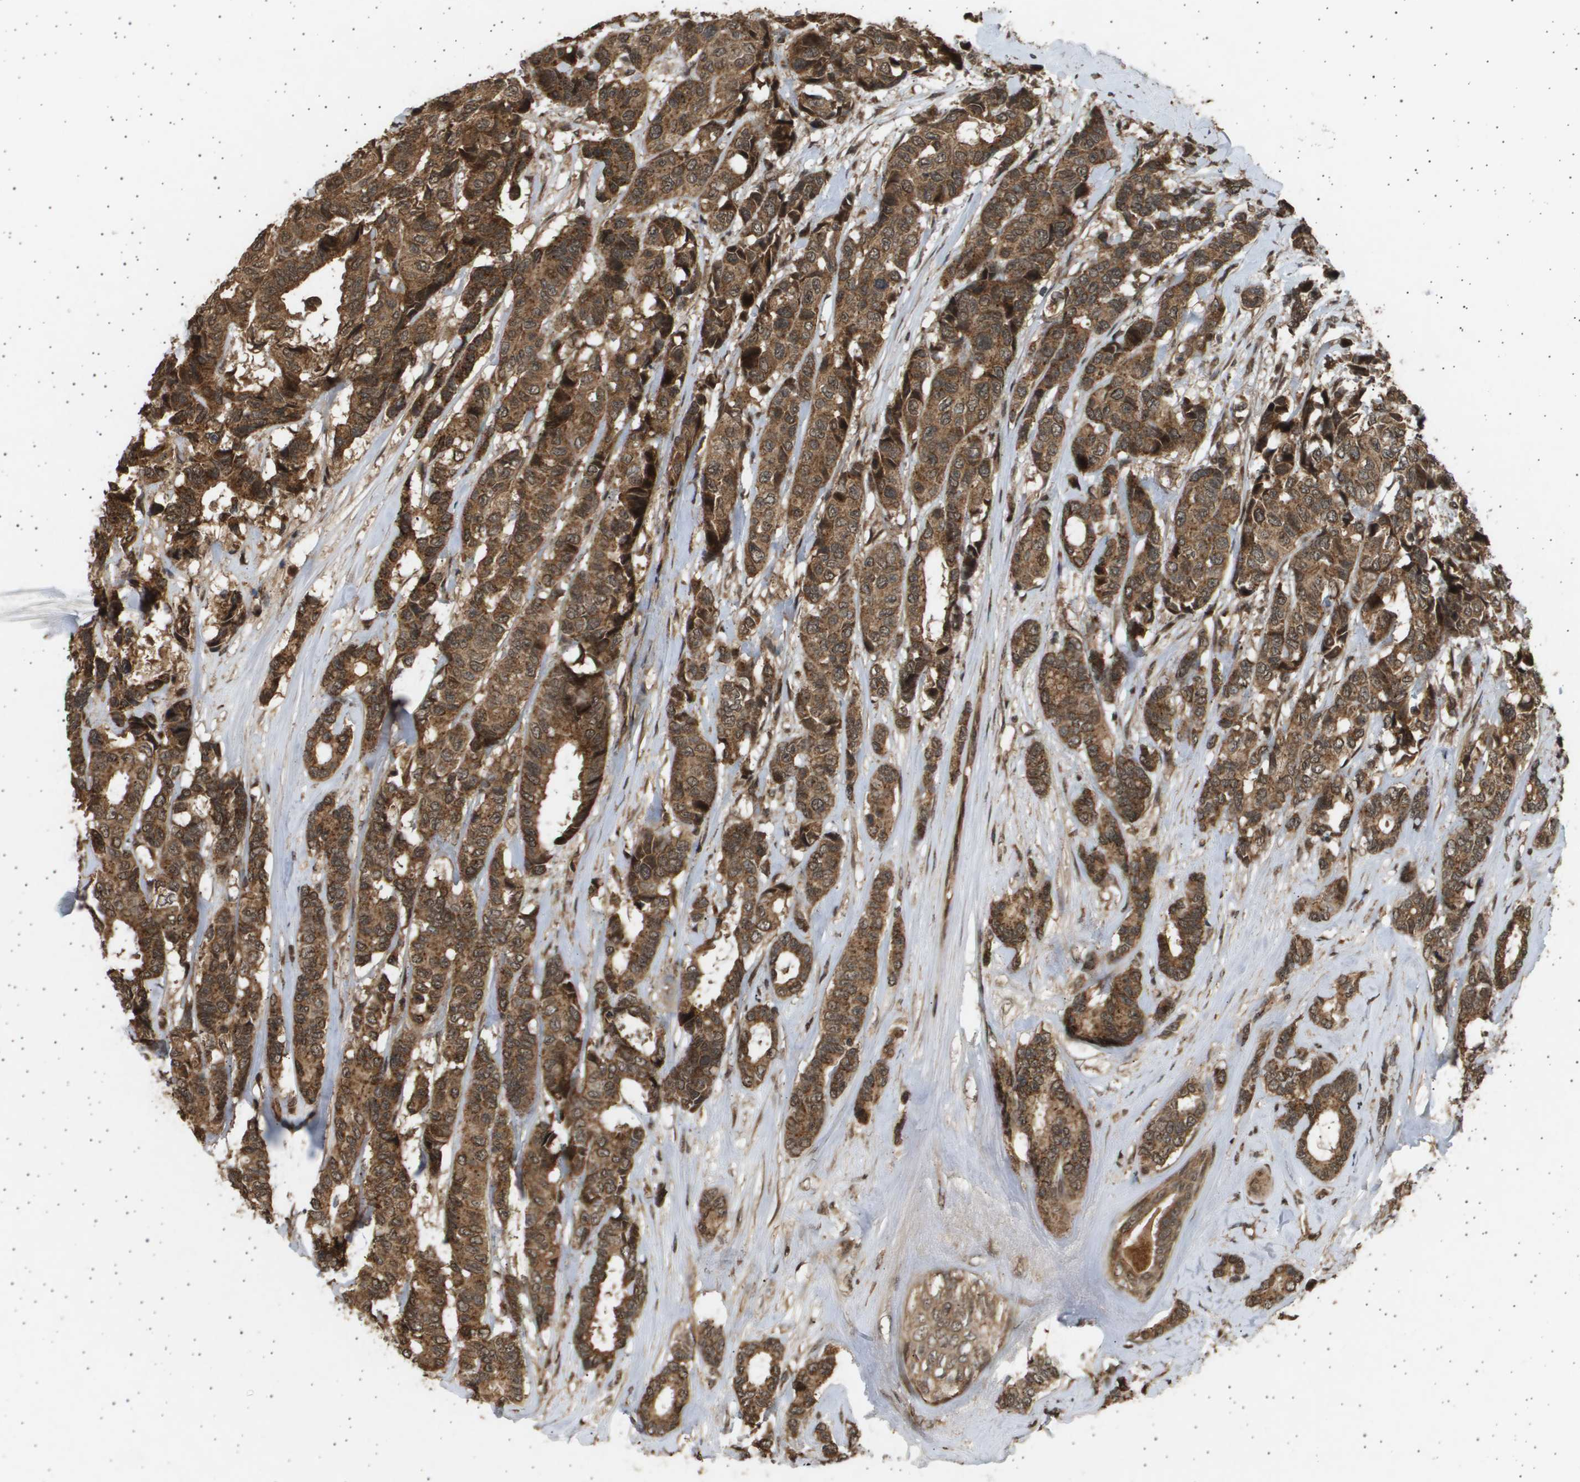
{"staining": {"intensity": "moderate", "quantity": ">75%", "location": "cytoplasmic/membranous,nuclear"}, "tissue": "breast cancer", "cell_type": "Tumor cells", "image_type": "cancer", "snomed": [{"axis": "morphology", "description": "Duct carcinoma"}, {"axis": "topography", "description": "Breast"}], "caption": "Protein staining by immunohistochemistry shows moderate cytoplasmic/membranous and nuclear staining in about >75% of tumor cells in breast infiltrating ductal carcinoma. Nuclei are stained in blue.", "gene": "TNRC6A", "patient": {"sex": "female", "age": 87}}